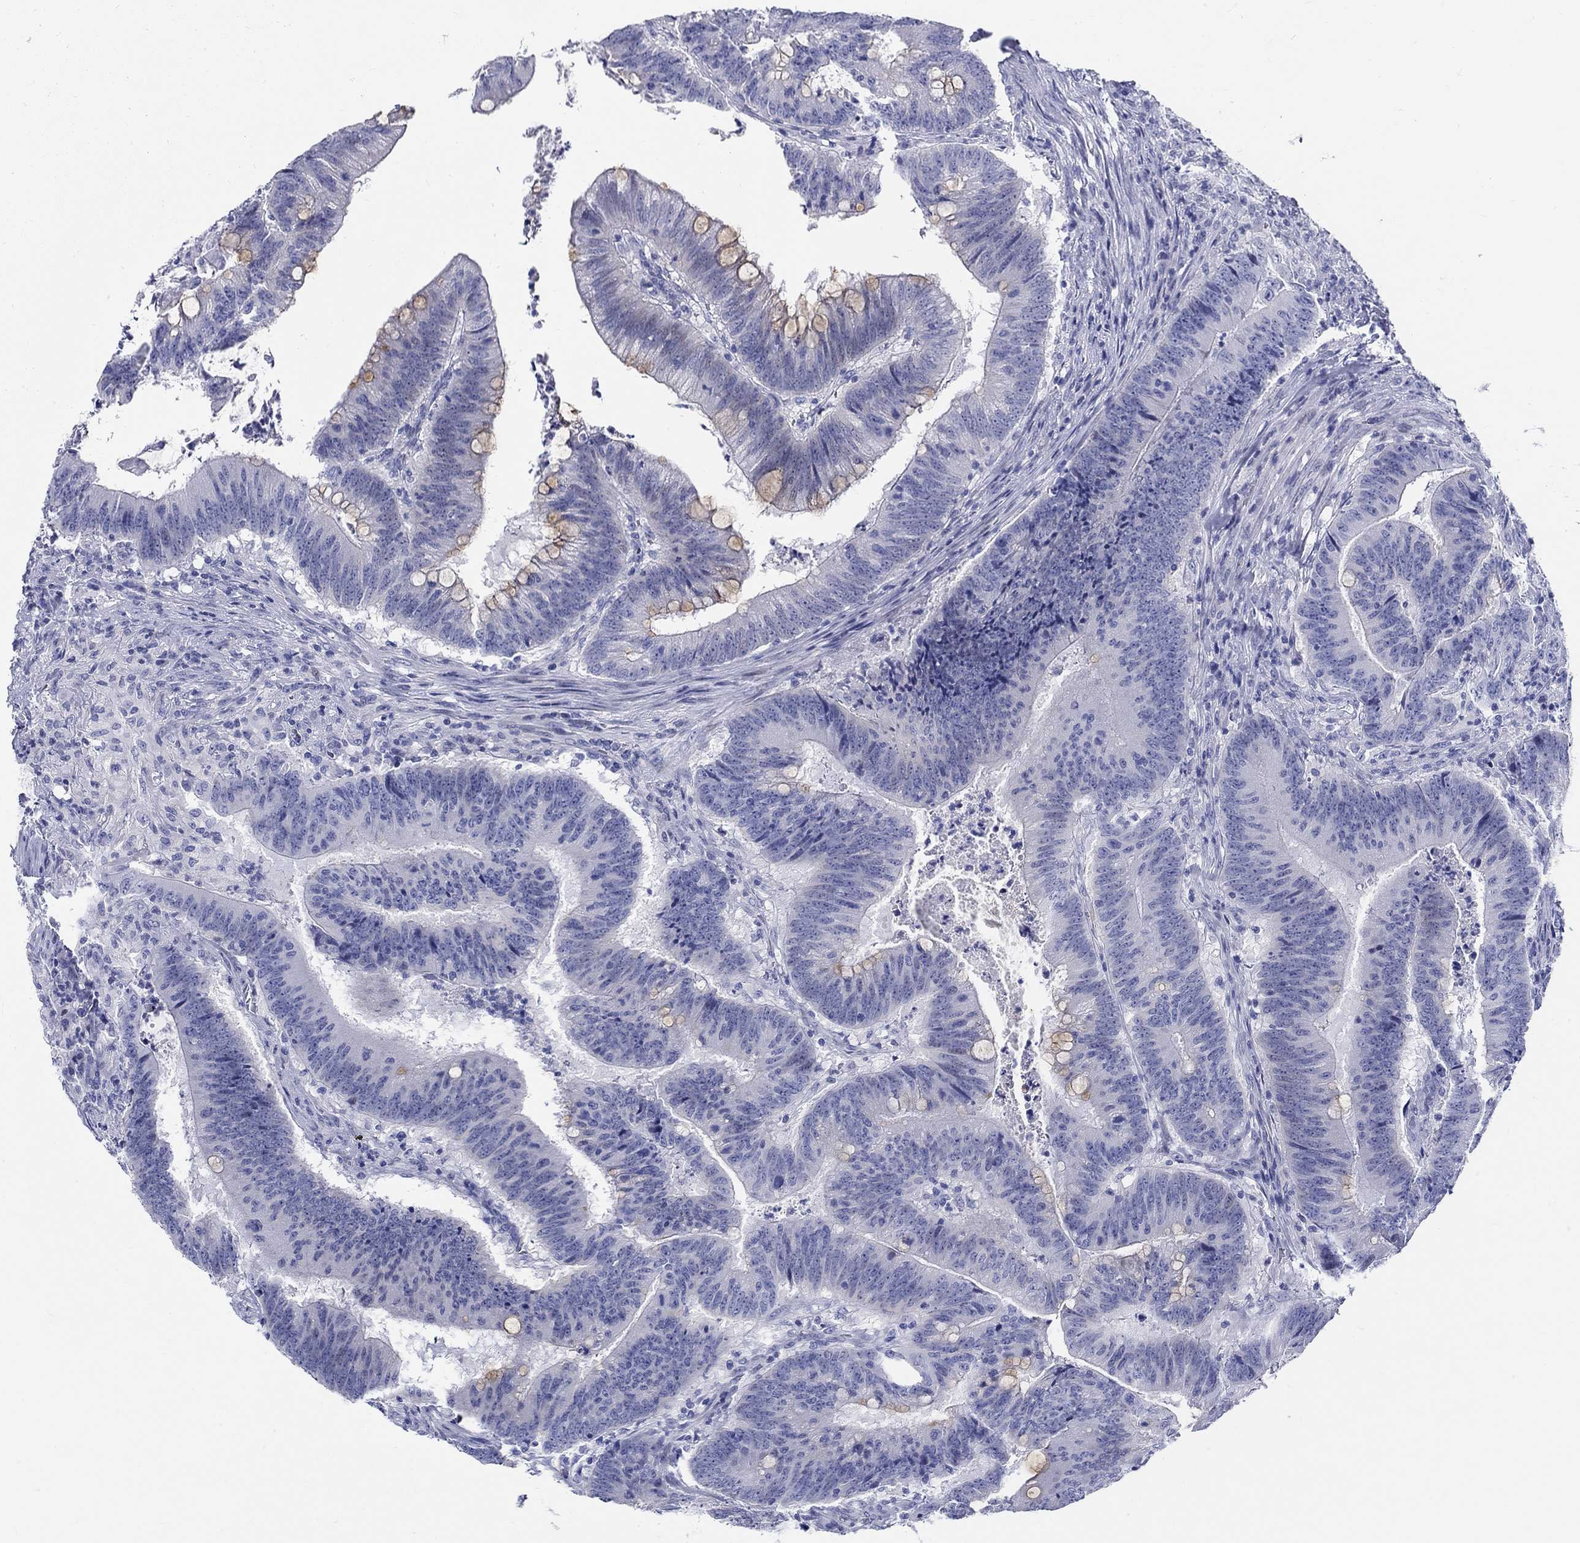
{"staining": {"intensity": "negative", "quantity": "none", "location": "none"}, "tissue": "colorectal cancer", "cell_type": "Tumor cells", "image_type": "cancer", "snomed": [{"axis": "morphology", "description": "Adenocarcinoma, NOS"}, {"axis": "topography", "description": "Colon"}], "caption": "The immunohistochemistry (IHC) histopathology image has no significant positivity in tumor cells of adenocarcinoma (colorectal) tissue.", "gene": "CRYGS", "patient": {"sex": "female", "age": 87}}